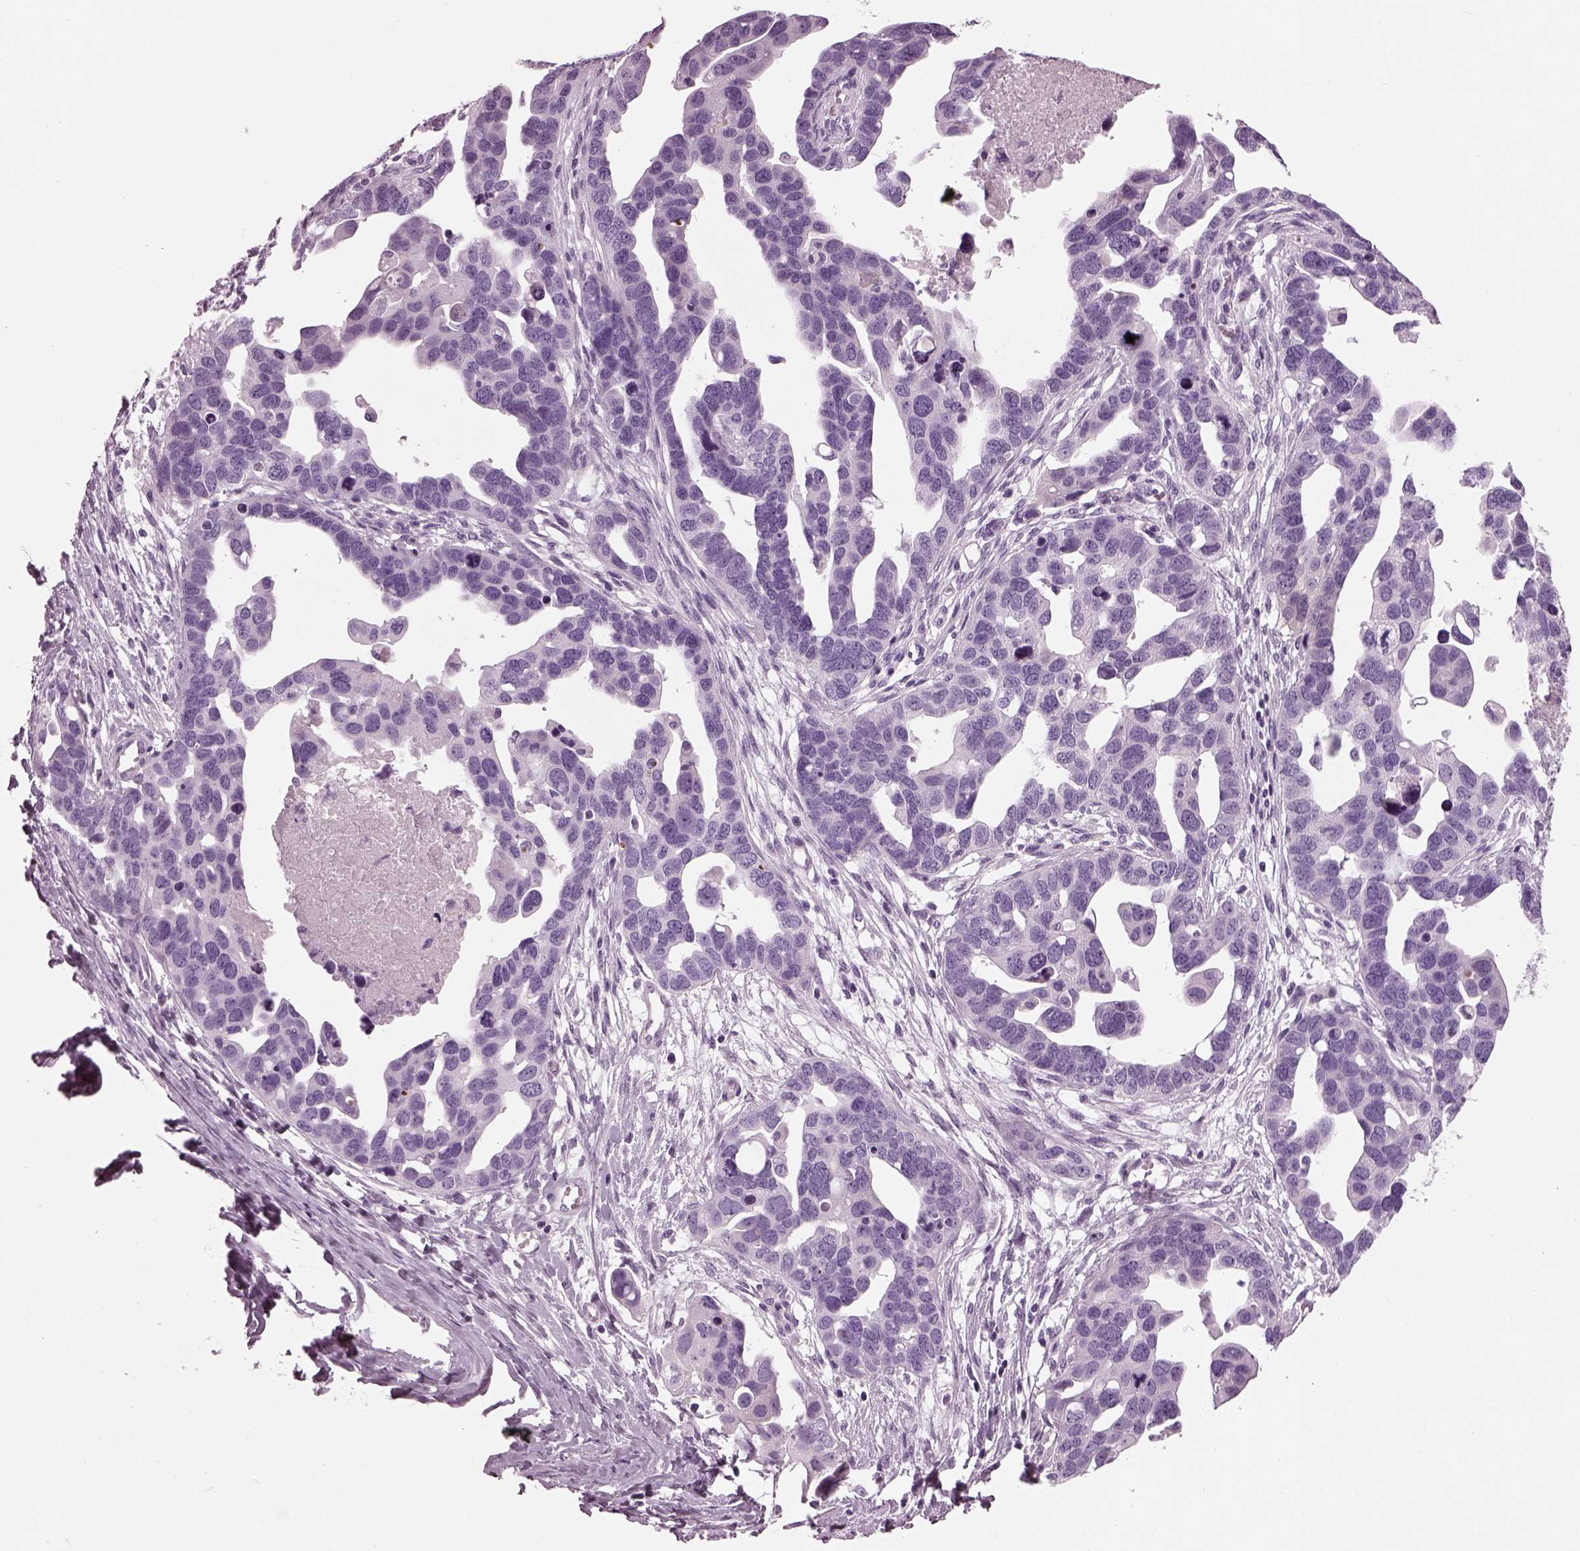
{"staining": {"intensity": "negative", "quantity": "none", "location": "none"}, "tissue": "ovarian cancer", "cell_type": "Tumor cells", "image_type": "cancer", "snomed": [{"axis": "morphology", "description": "Cystadenocarcinoma, serous, NOS"}, {"axis": "topography", "description": "Ovary"}], "caption": "Tumor cells show no significant protein positivity in ovarian cancer.", "gene": "DPYSL5", "patient": {"sex": "female", "age": 54}}